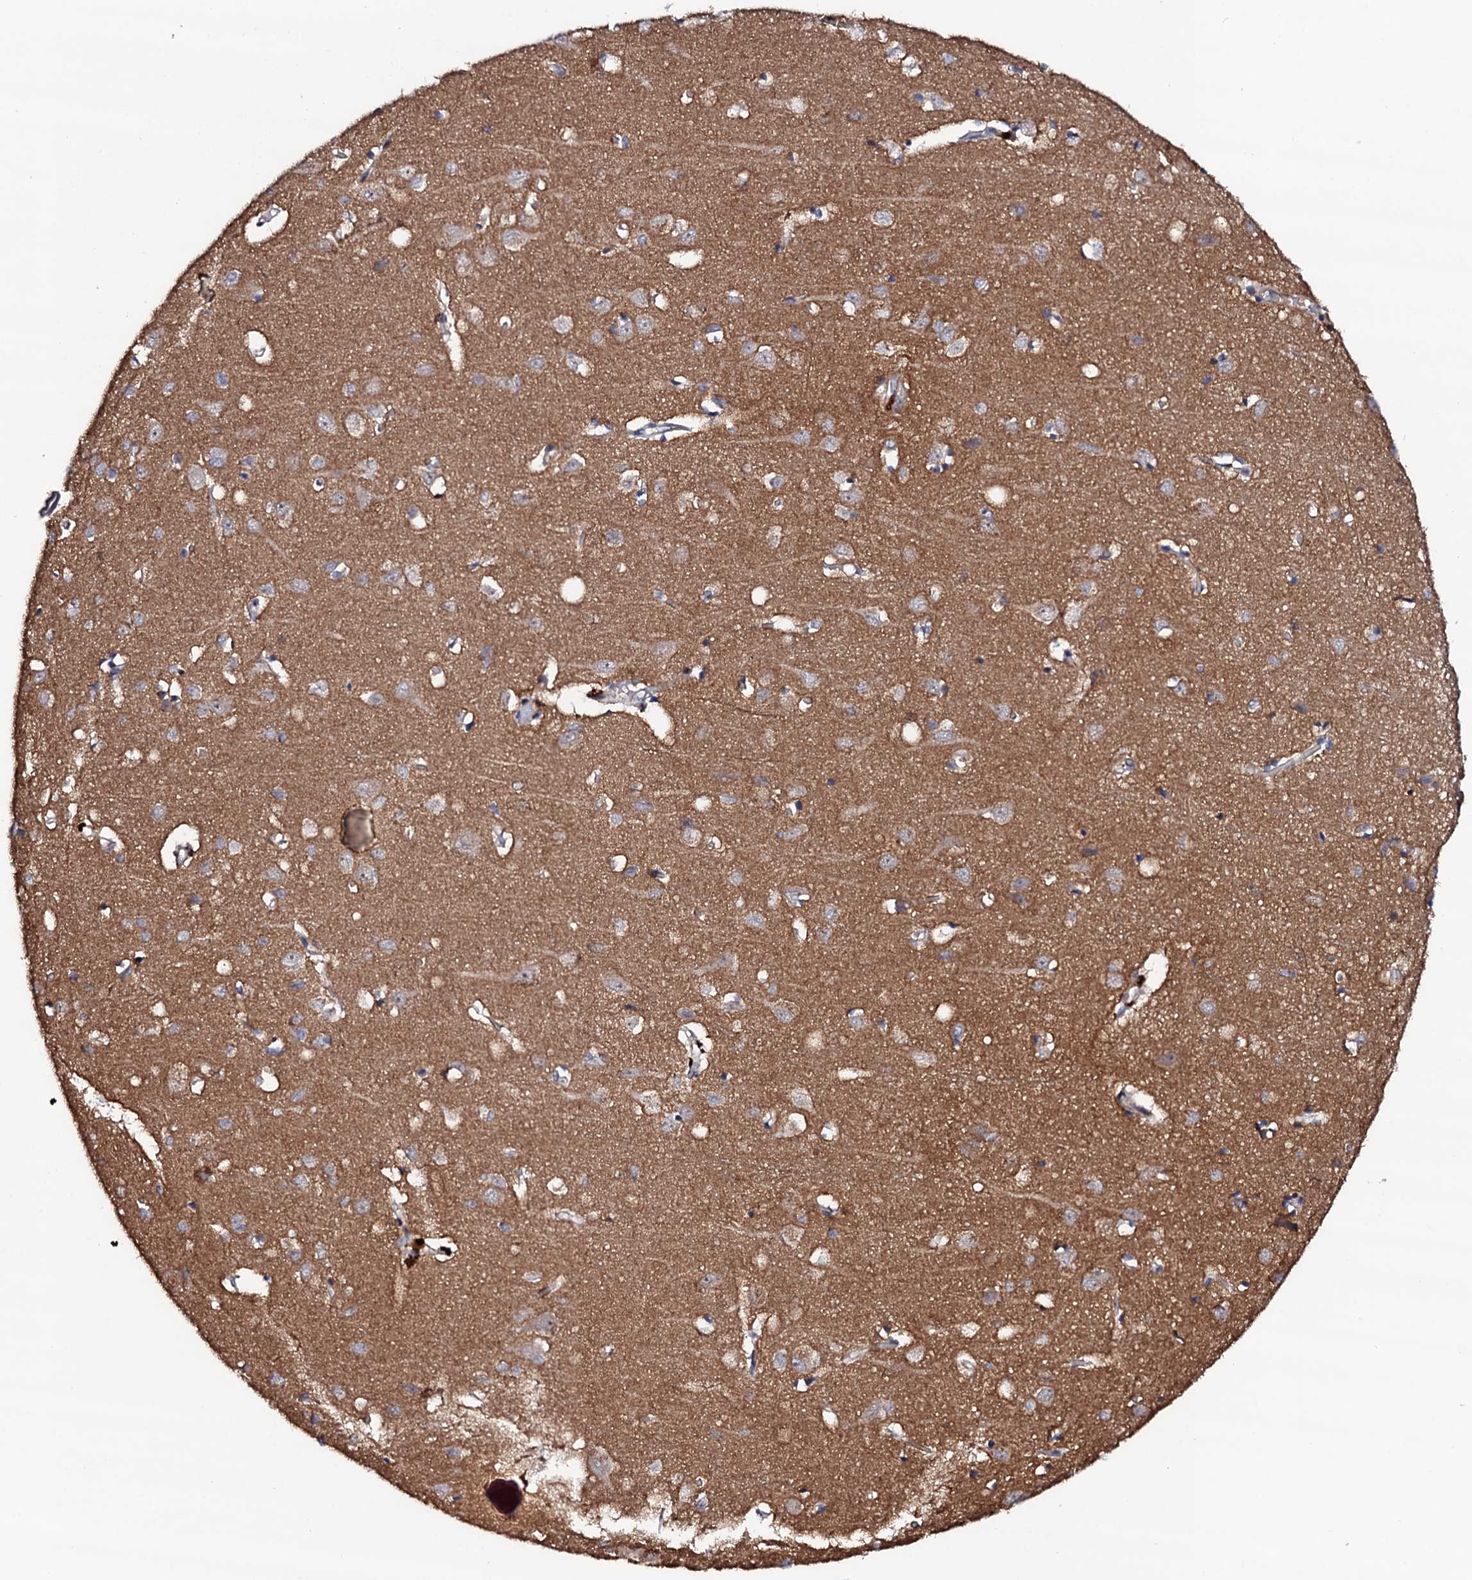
{"staining": {"intensity": "negative", "quantity": "none", "location": "none"}, "tissue": "cerebral cortex", "cell_type": "Endothelial cells", "image_type": "normal", "snomed": [{"axis": "morphology", "description": "Normal tissue, NOS"}, {"axis": "topography", "description": "Cerebral cortex"}], "caption": "The photomicrograph shows no staining of endothelial cells in unremarkable cerebral cortex.", "gene": "CIAO2A", "patient": {"sex": "female", "age": 64}}